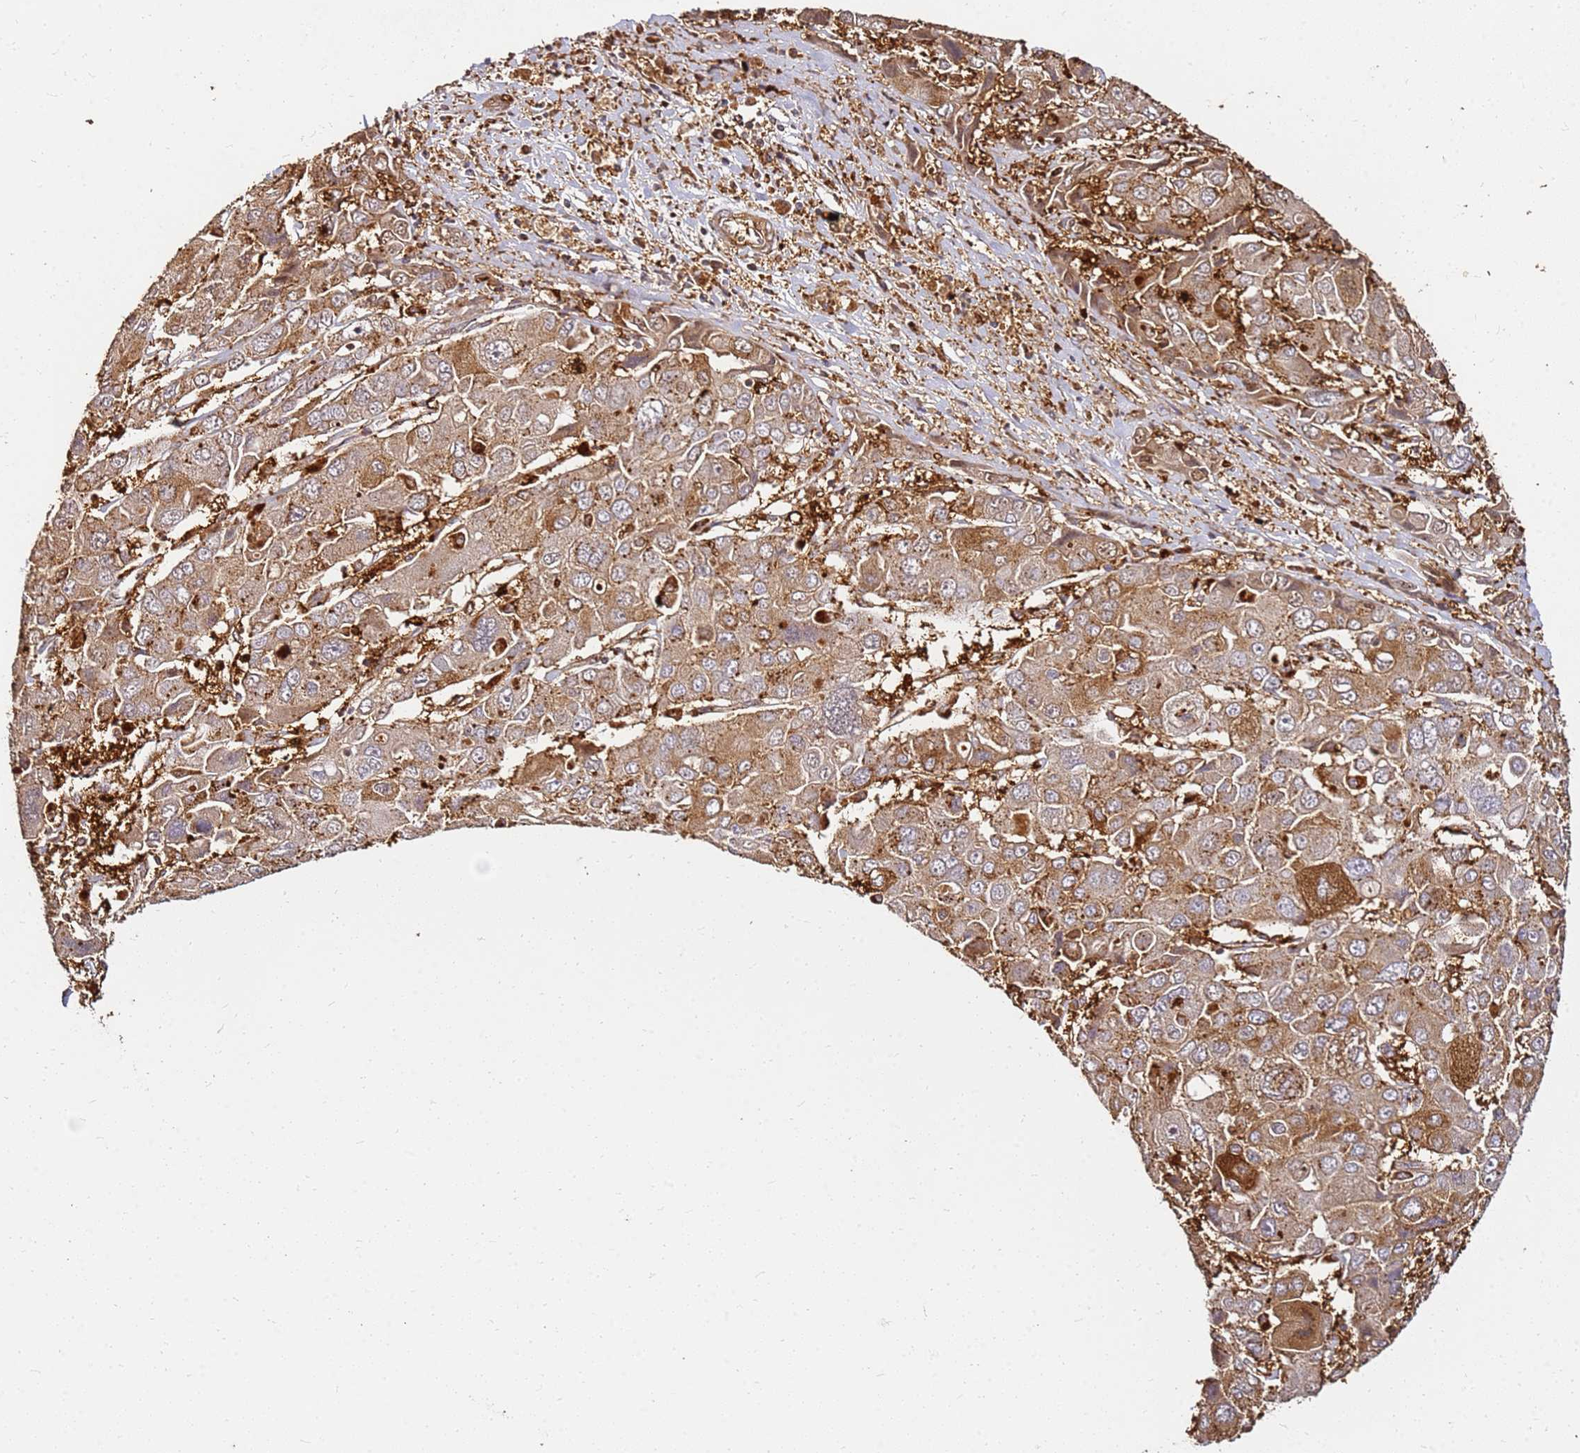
{"staining": {"intensity": "moderate", "quantity": ">75%", "location": "cytoplasmic/membranous"}, "tissue": "liver cancer", "cell_type": "Tumor cells", "image_type": "cancer", "snomed": [{"axis": "morphology", "description": "Cholangiocarcinoma"}, {"axis": "topography", "description": "Liver"}], "caption": "Moderate cytoplasmic/membranous protein expression is appreciated in approximately >75% of tumor cells in liver cancer.", "gene": "DVL3", "patient": {"sex": "male", "age": 67}}